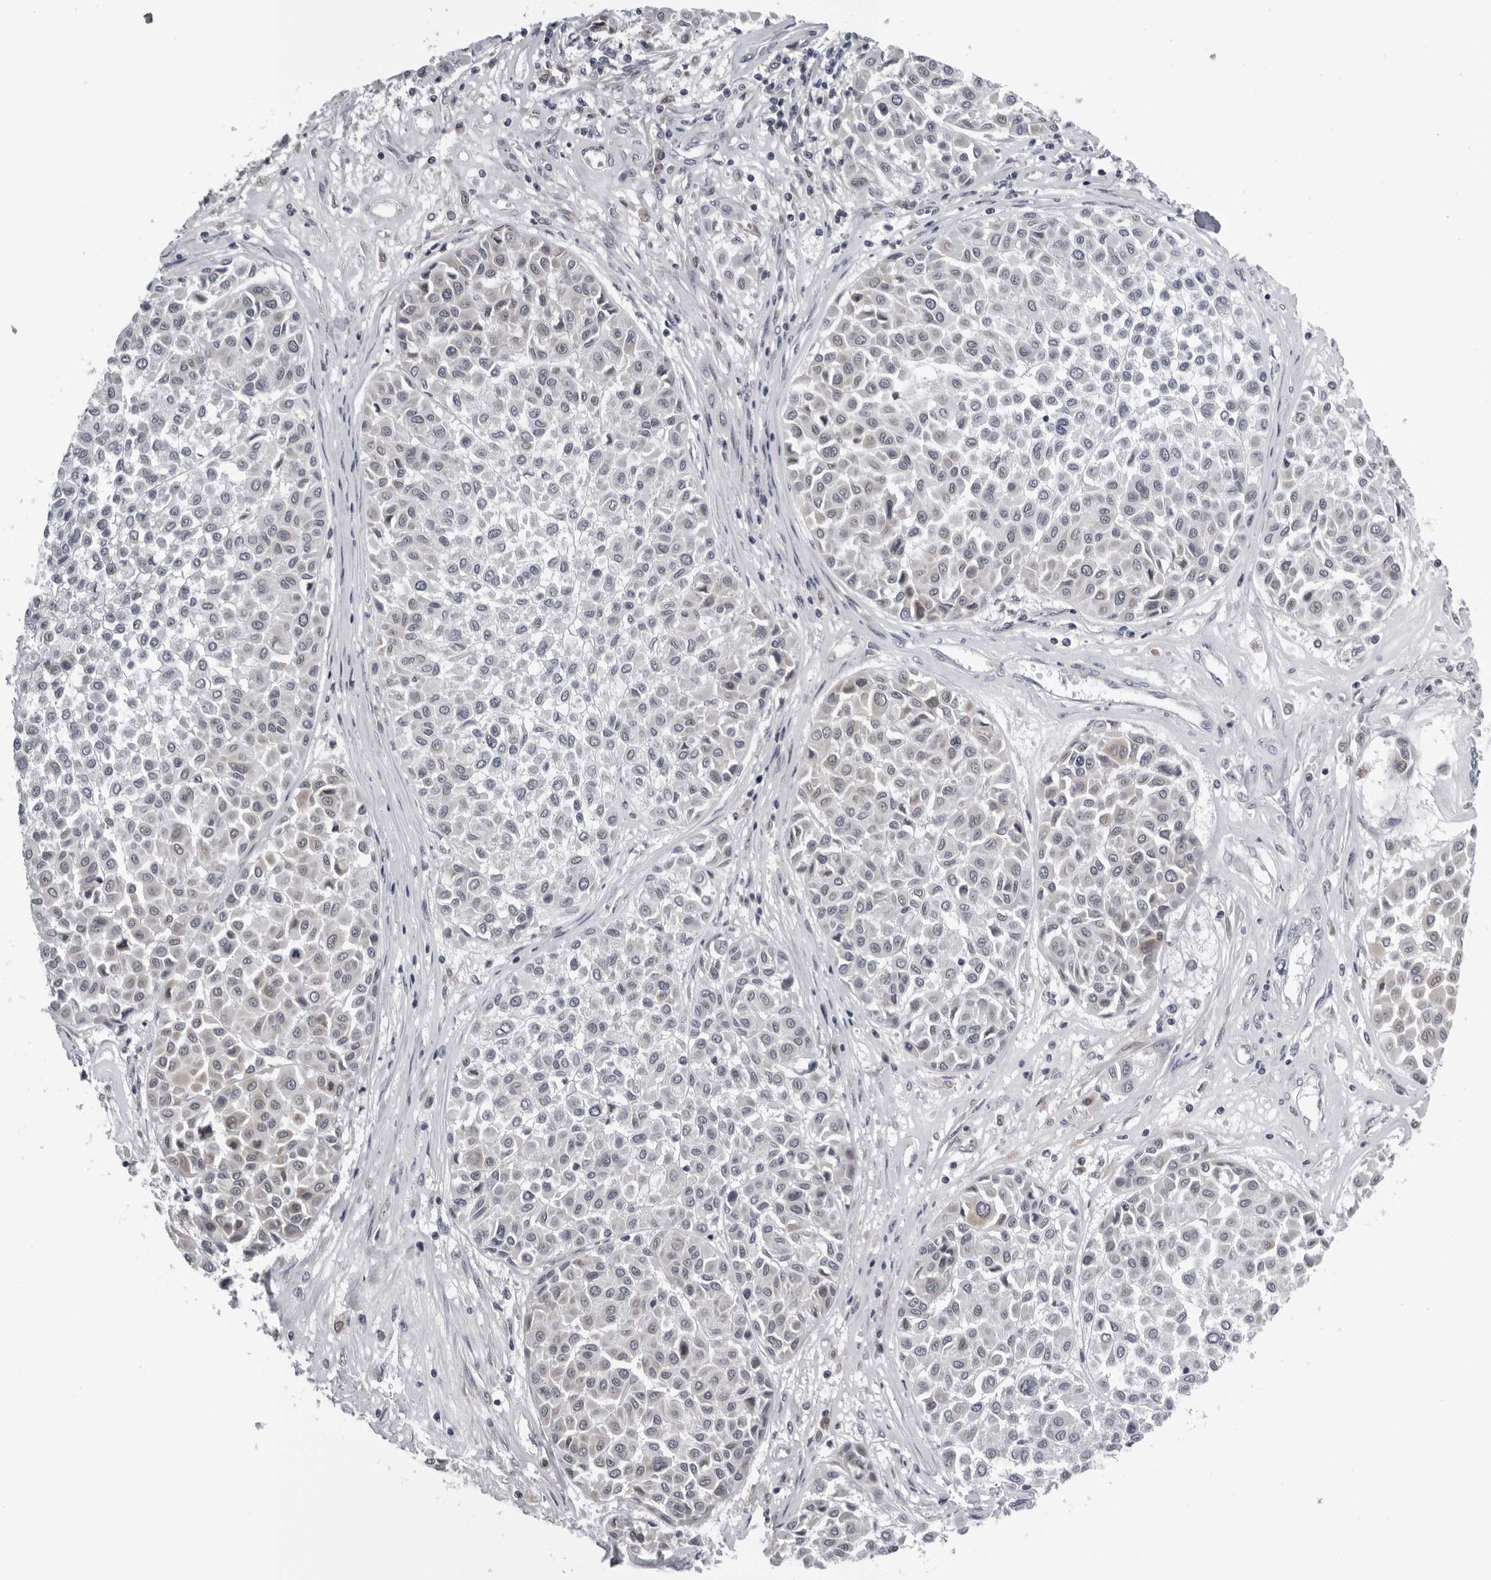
{"staining": {"intensity": "negative", "quantity": "none", "location": "none"}, "tissue": "melanoma", "cell_type": "Tumor cells", "image_type": "cancer", "snomed": [{"axis": "morphology", "description": "Malignant melanoma, Metastatic site"}, {"axis": "topography", "description": "Soft tissue"}], "caption": "This is an immunohistochemistry (IHC) image of melanoma. There is no expression in tumor cells.", "gene": "CPT2", "patient": {"sex": "male", "age": 41}}